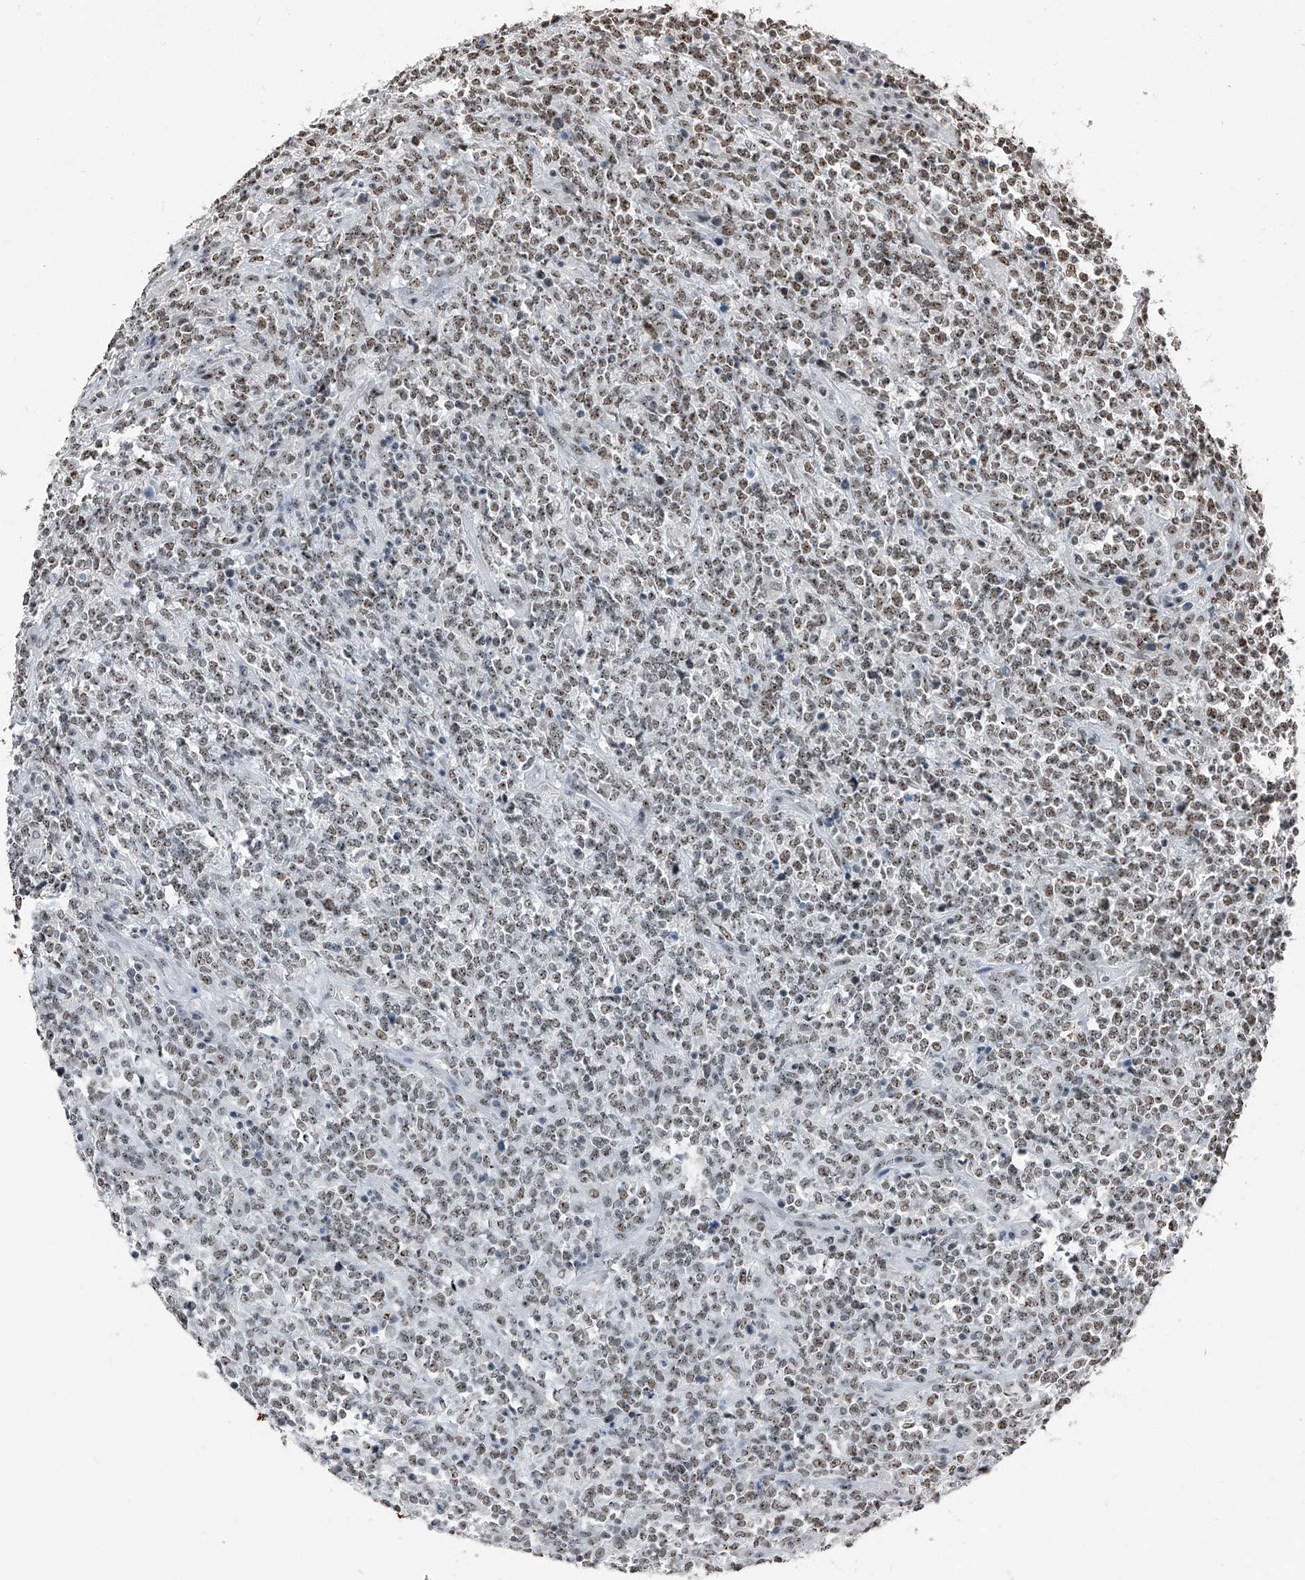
{"staining": {"intensity": "moderate", "quantity": ">75%", "location": "nuclear"}, "tissue": "lymphoma", "cell_type": "Tumor cells", "image_type": "cancer", "snomed": [{"axis": "morphology", "description": "Malignant lymphoma, non-Hodgkin's type, High grade"}, {"axis": "topography", "description": "Soft tissue"}], "caption": "Immunohistochemistry (IHC) of human malignant lymphoma, non-Hodgkin's type (high-grade) demonstrates medium levels of moderate nuclear positivity in about >75% of tumor cells.", "gene": "TCOF1", "patient": {"sex": "male", "age": 18}}